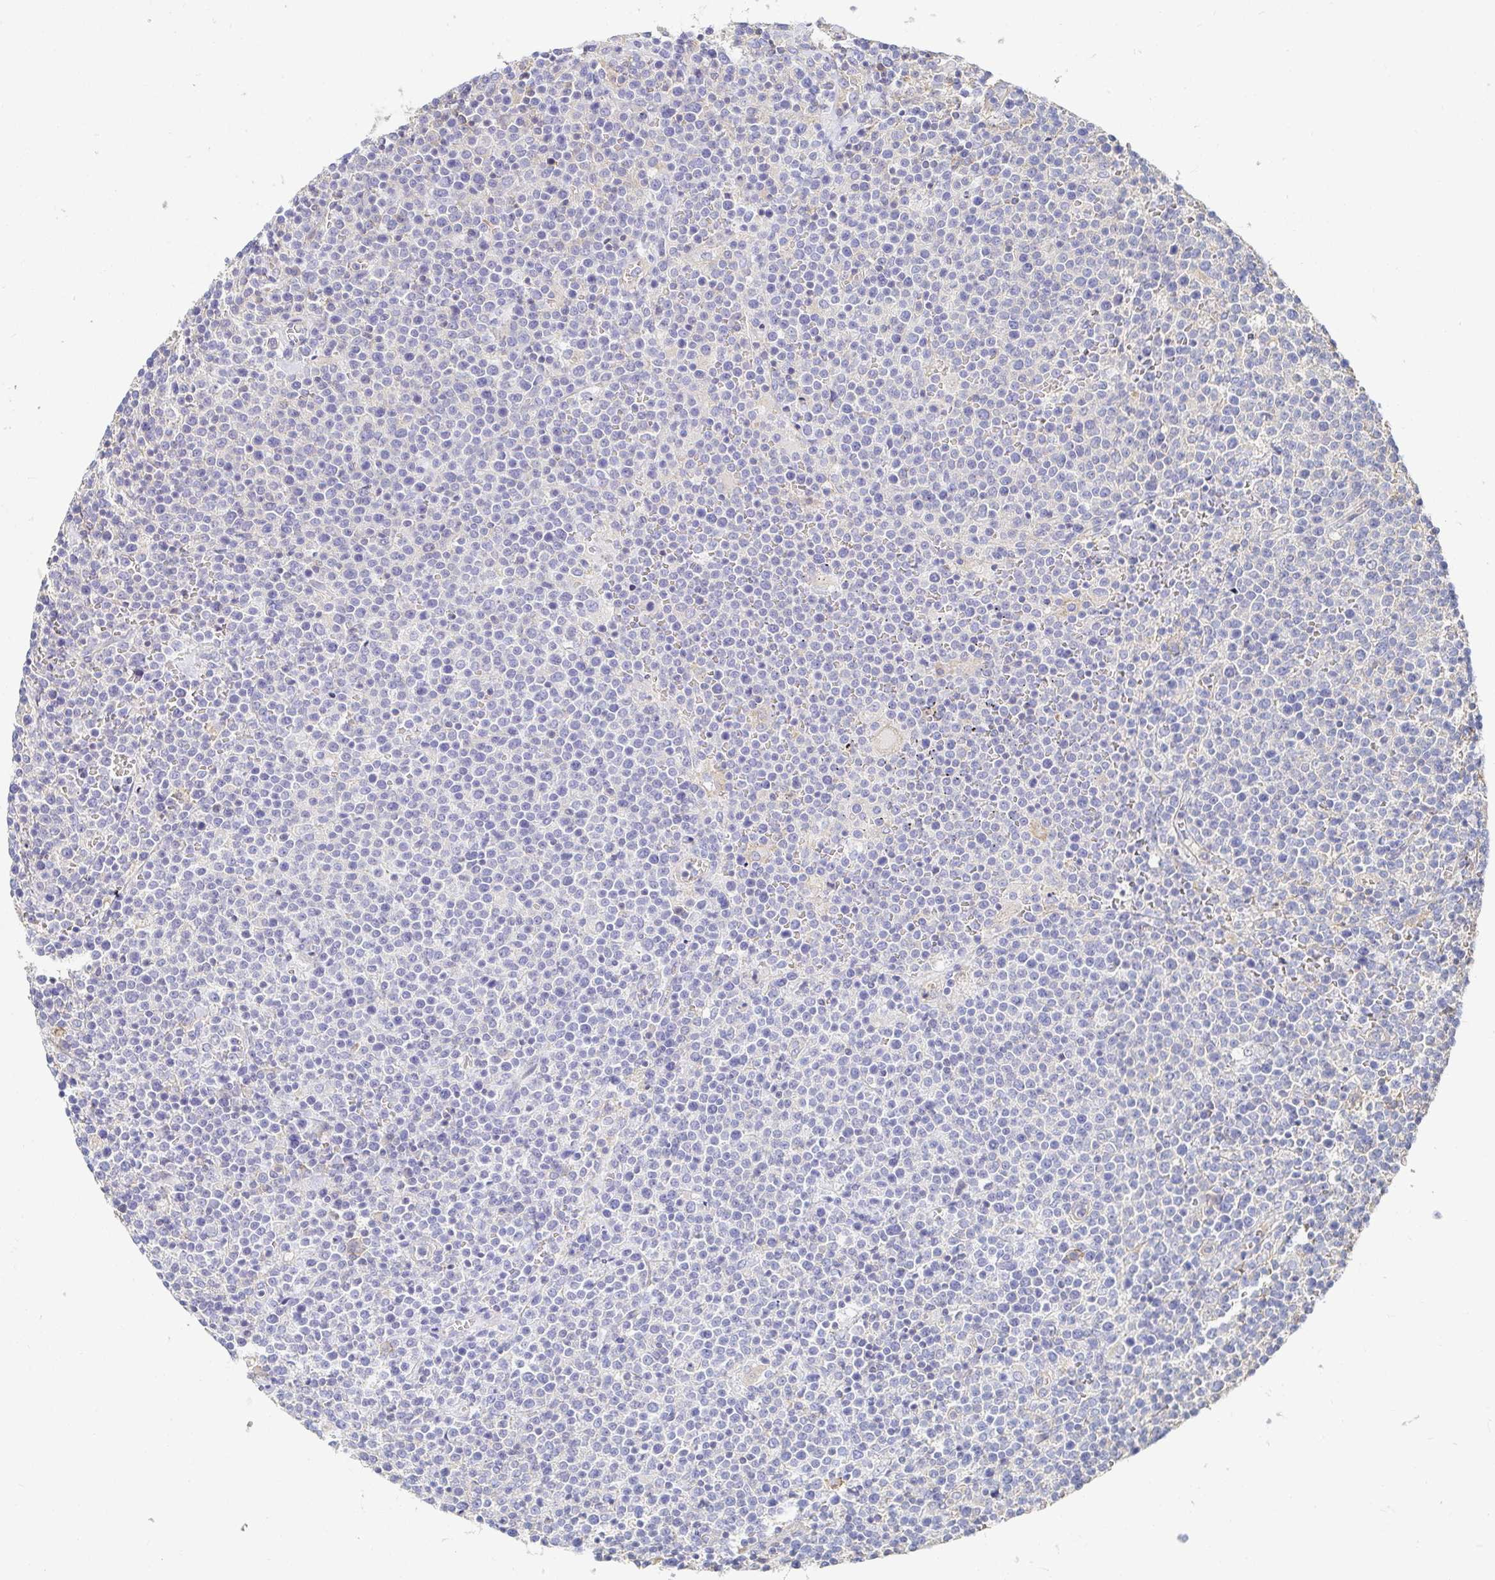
{"staining": {"intensity": "negative", "quantity": "none", "location": "none"}, "tissue": "lymphoma", "cell_type": "Tumor cells", "image_type": "cancer", "snomed": [{"axis": "morphology", "description": "Malignant lymphoma, non-Hodgkin's type, High grade"}, {"axis": "topography", "description": "Lymph node"}], "caption": "This image is of high-grade malignant lymphoma, non-Hodgkin's type stained with IHC to label a protein in brown with the nuclei are counter-stained blue. There is no expression in tumor cells.", "gene": "TSPAN19", "patient": {"sex": "male", "age": 61}}